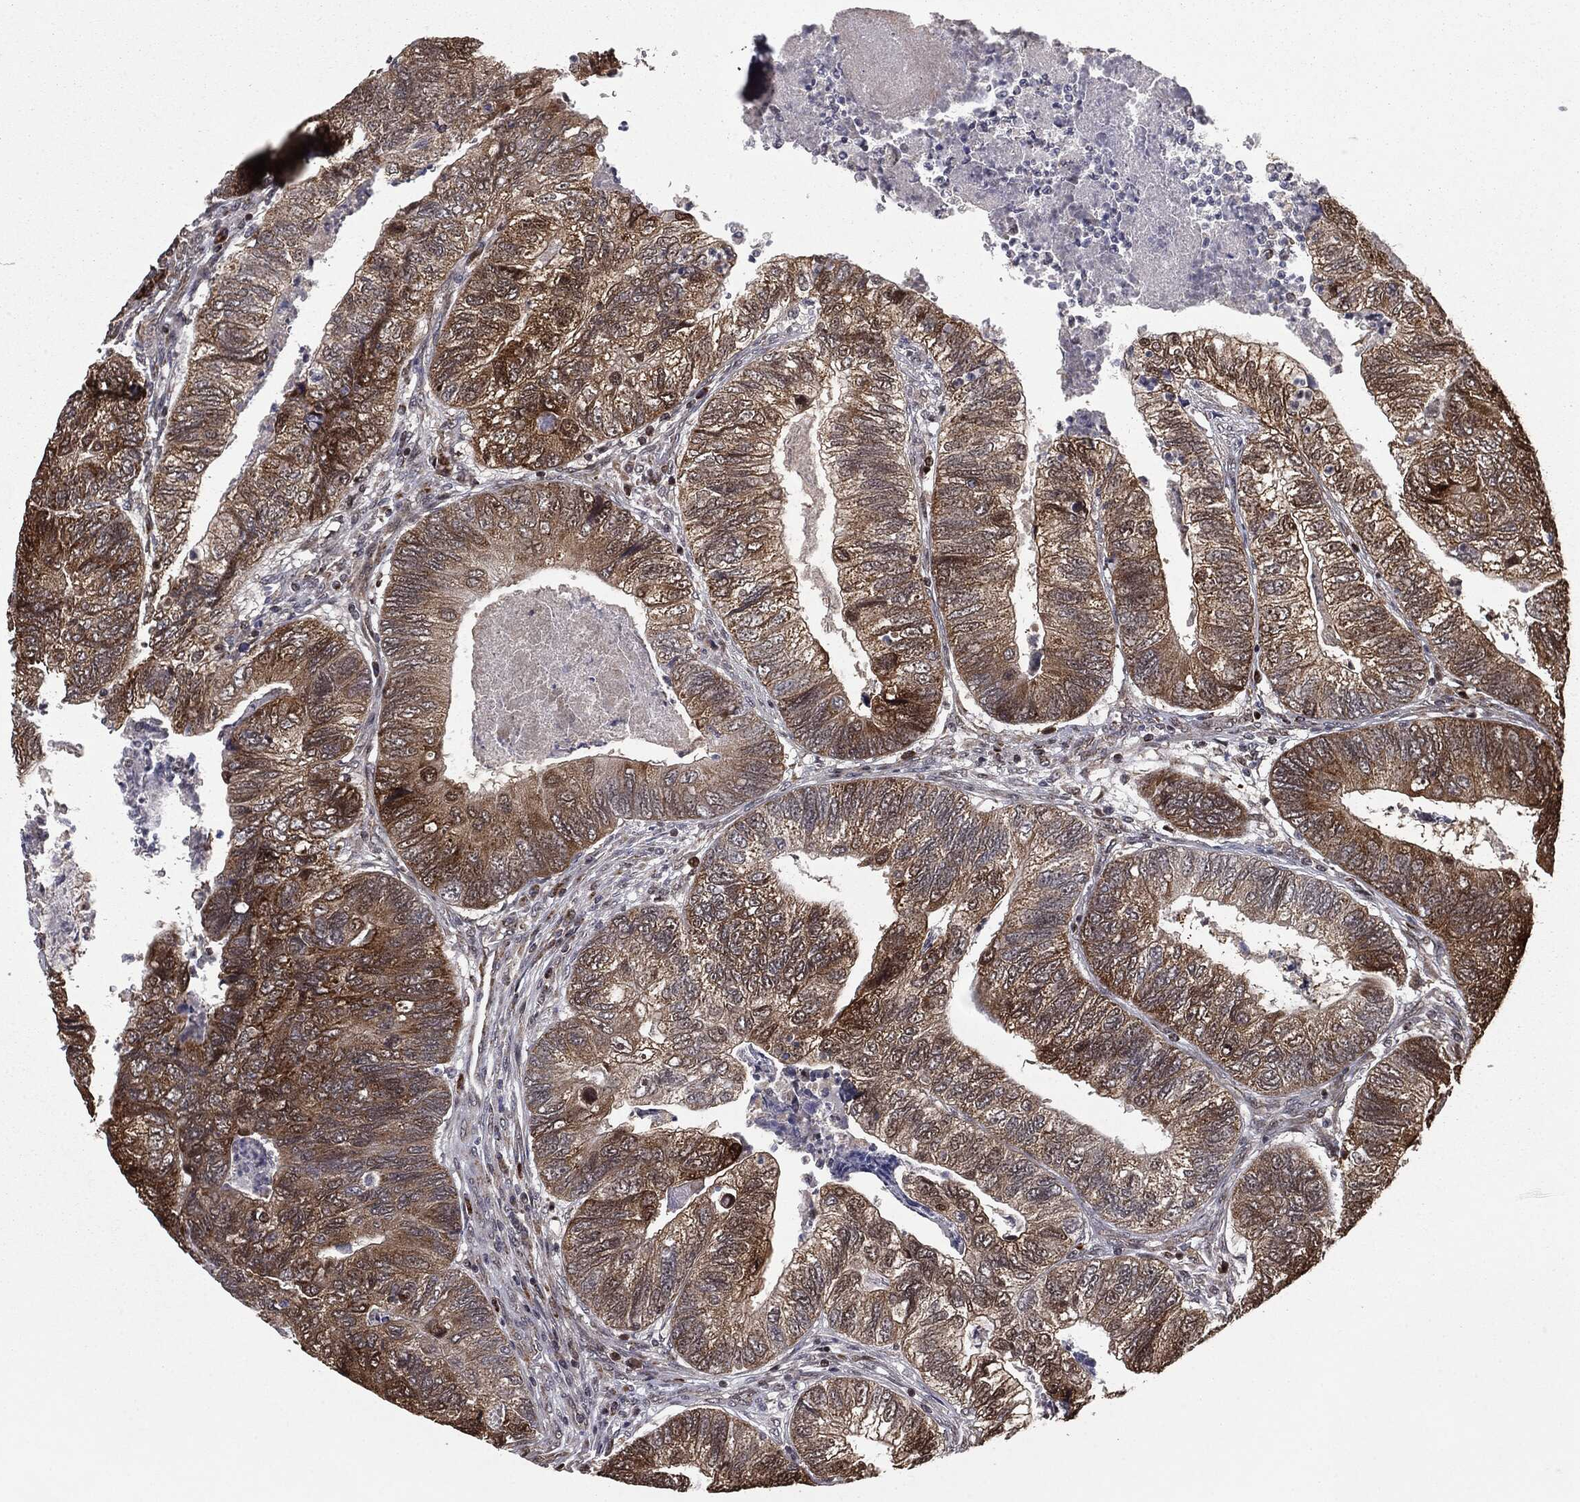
{"staining": {"intensity": "moderate", "quantity": "25%-75%", "location": "cytoplasmic/membranous"}, "tissue": "colorectal cancer", "cell_type": "Tumor cells", "image_type": "cancer", "snomed": [{"axis": "morphology", "description": "Adenocarcinoma, NOS"}, {"axis": "topography", "description": "Colon"}], "caption": "Colorectal adenocarcinoma was stained to show a protein in brown. There is medium levels of moderate cytoplasmic/membranous positivity in approximately 25%-75% of tumor cells.", "gene": "CHCHD2", "patient": {"sex": "female", "age": 67}}